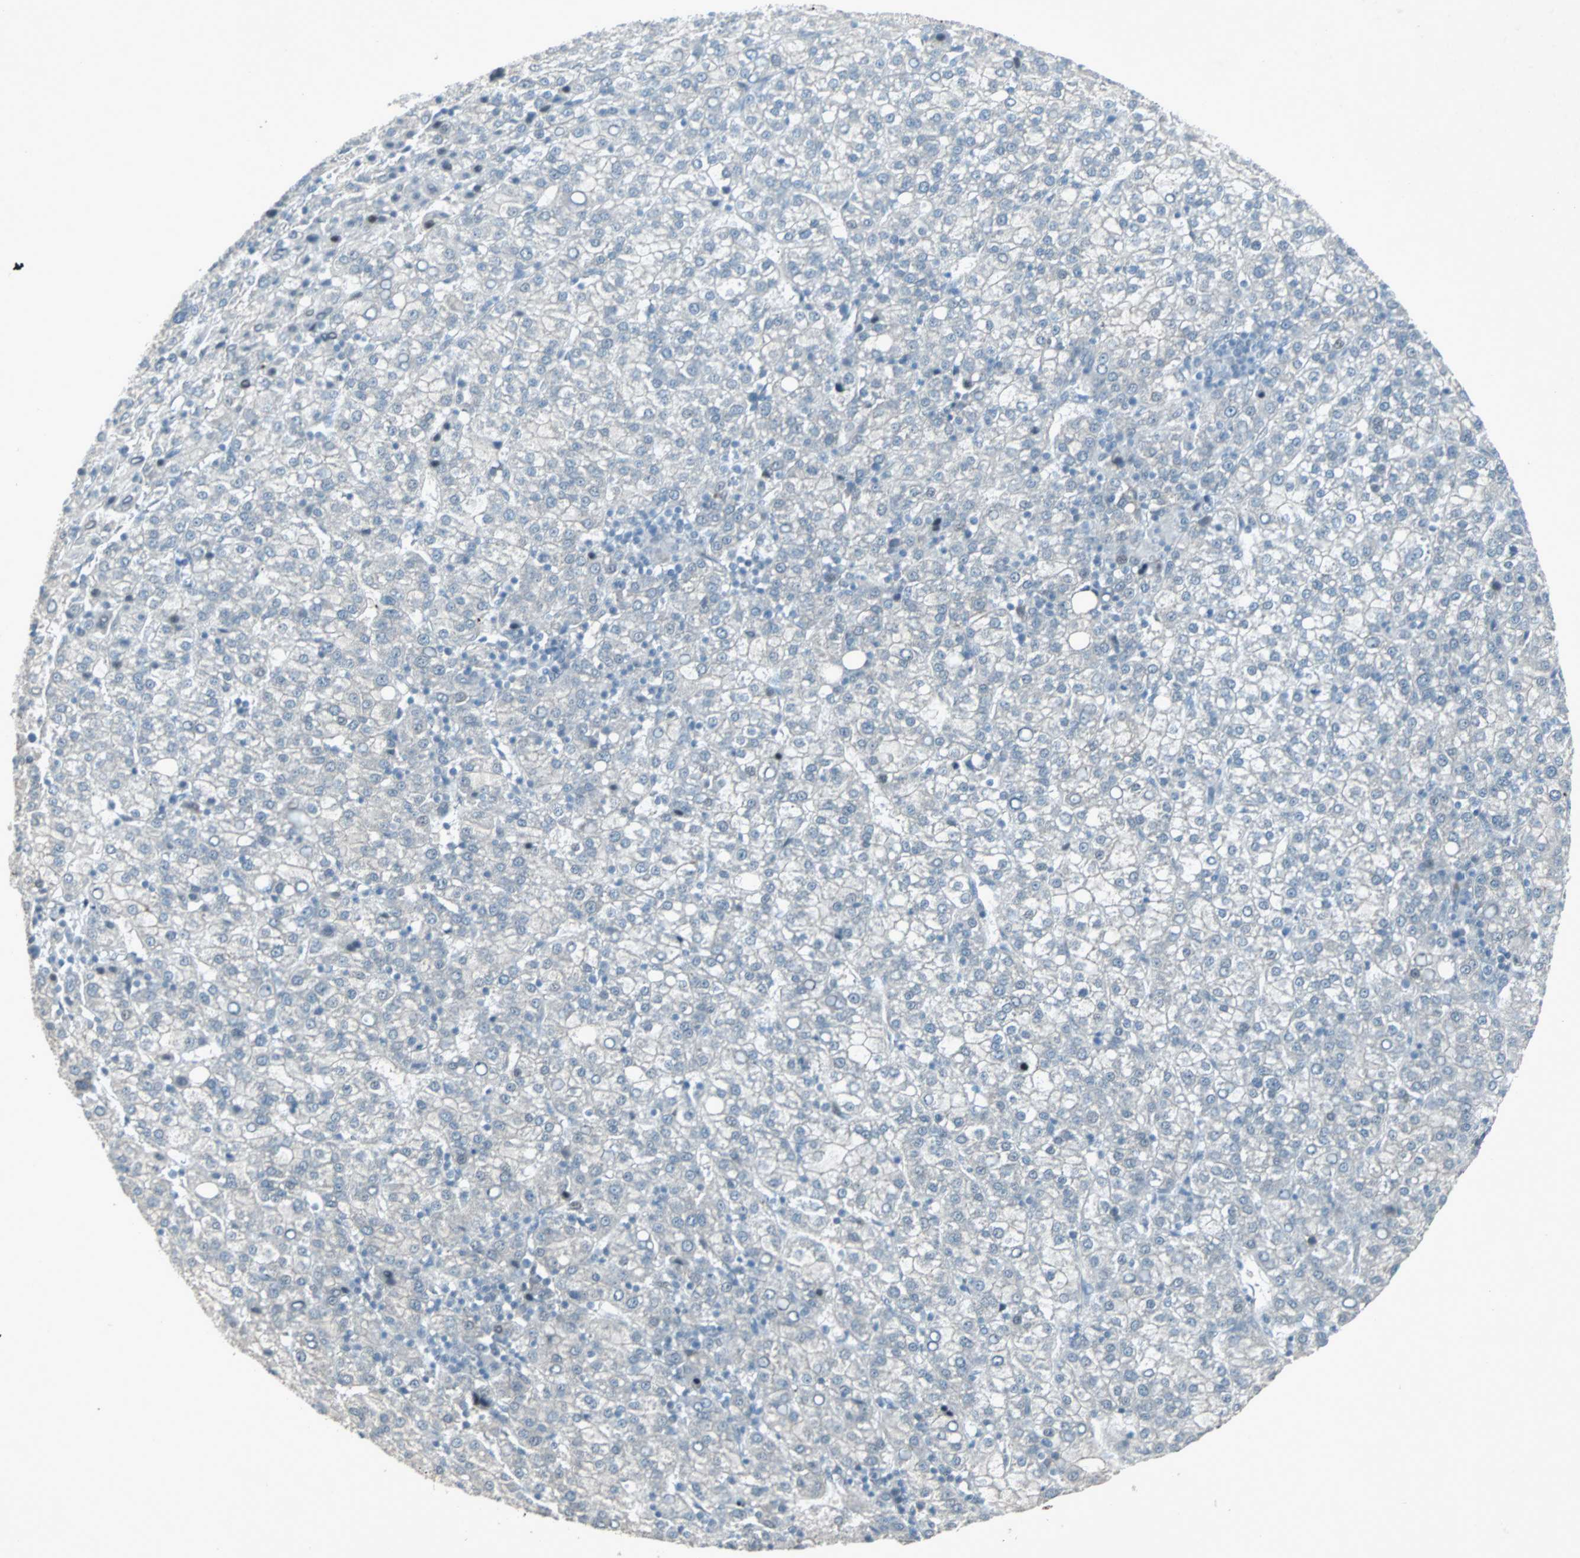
{"staining": {"intensity": "negative", "quantity": "none", "location": "none"}, "tissue": "liver cancer", "cell_type": "Tumor cells", "image_type": "cancer", "snomed": [{"axis": "morphology", "description": "Carcinoma, Hepatocellular, NOS"}, {"axis": "topography", "description": "Liver"}], "caption": "Tumor cells are negative for protein expression in human liver hepatocellular carcinoma.", "gene": "LANCL3", "patient": {"sex": "female", "age": 58}}